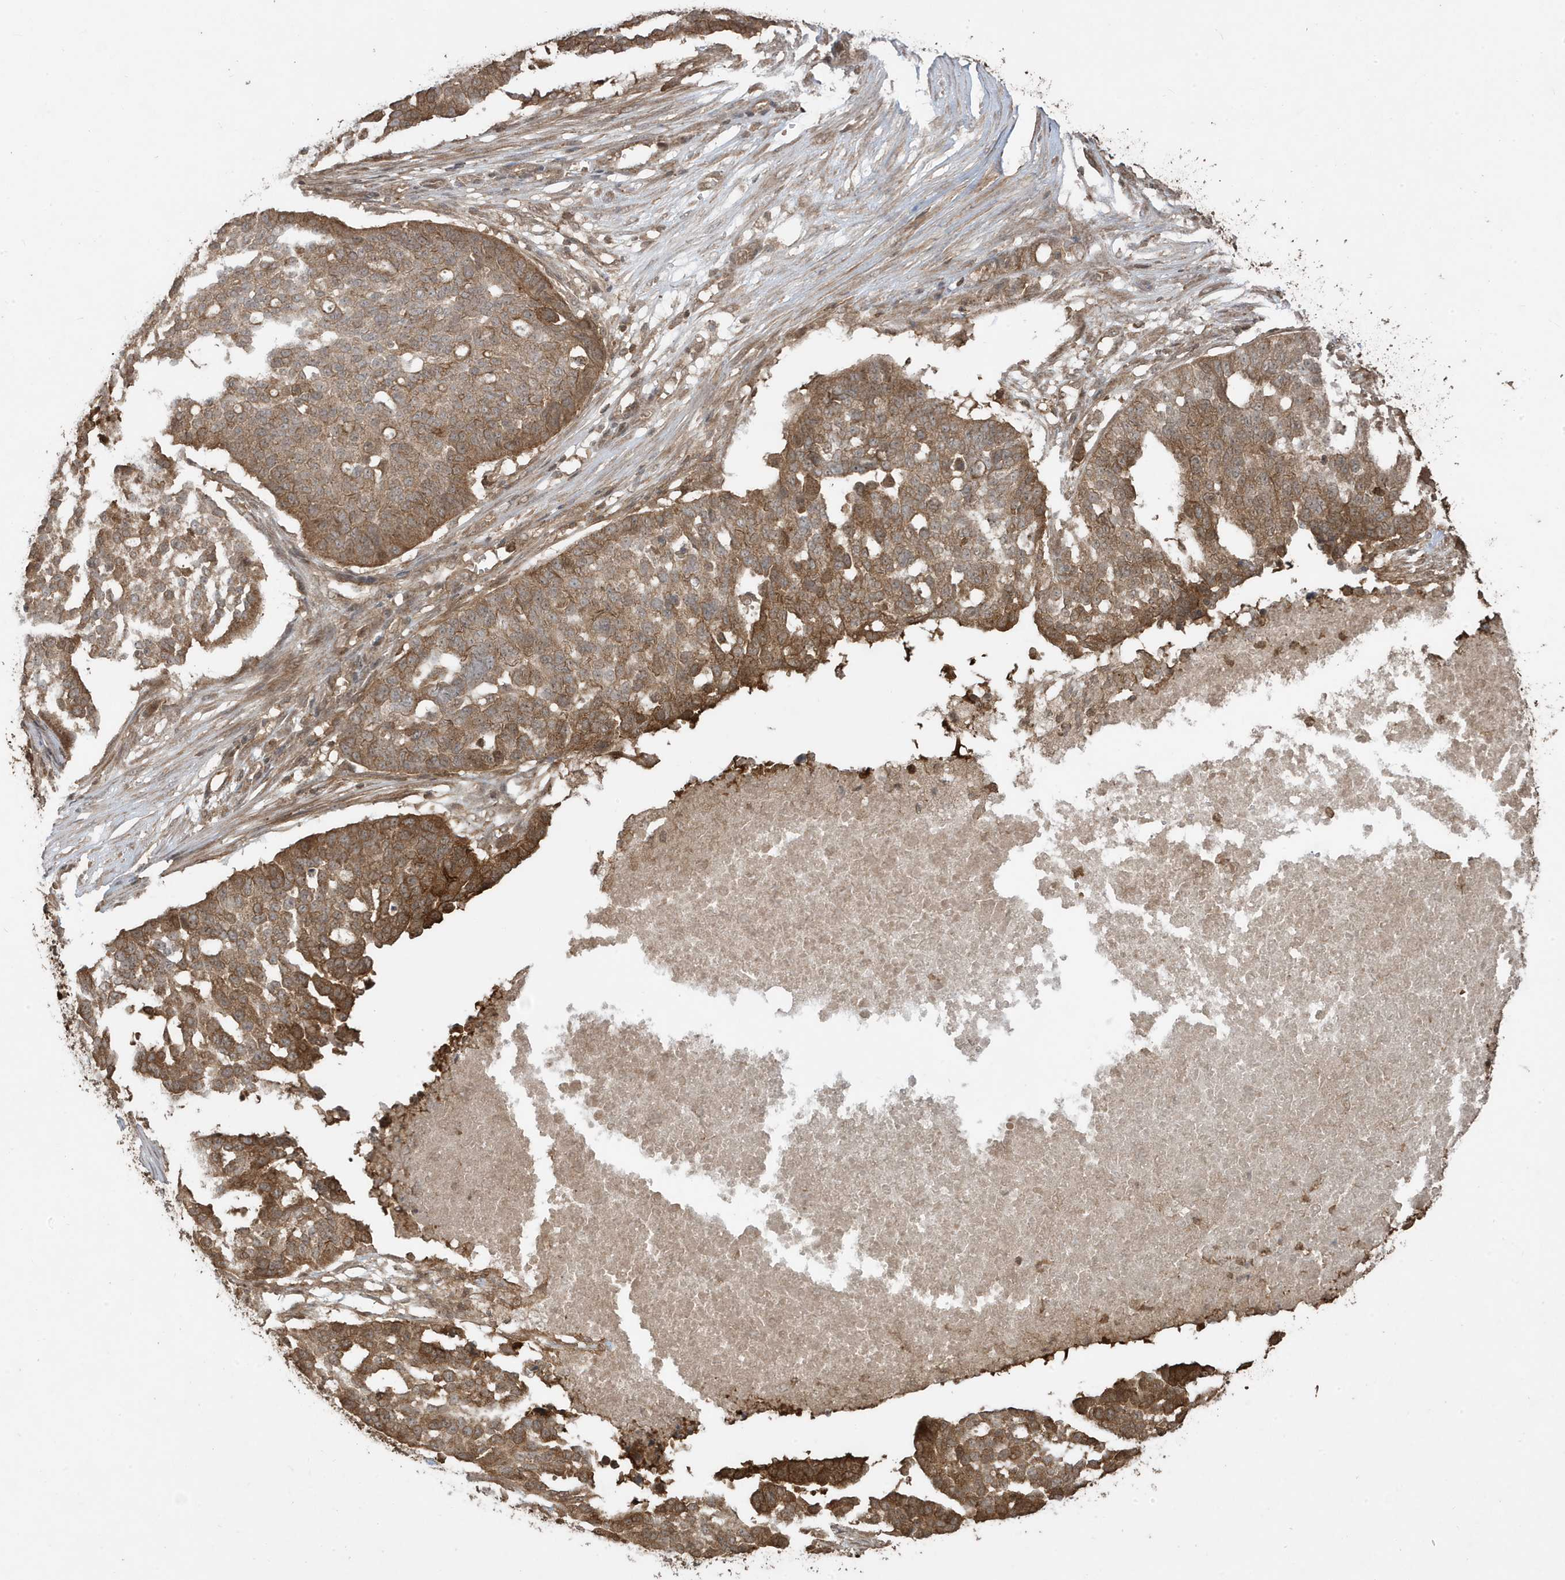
{"staining": {"intensity": "moderate", "quantity": ">75%", "location": "cytoplasmic/membranous"}, "tissue": "ovarian cancer", "cell_type": "Tumor cells", "image_type": "cancer", "snomed": [{"axis": "morphology", "description": "Cystadenocarcinoma, serous, NOS"}, {"axis": "topography", "description": "Ovary"}], "caption": "Immunohistochemistry photomicrograph of human ovarian cancer stained for a protein (brown), which exhibits medium levels of moderate cytoplasmic/membranous expression in approximately >75% of tumor cells.", "gene": "ASAP1", "patient": {"sex": "female", "age": 59}}